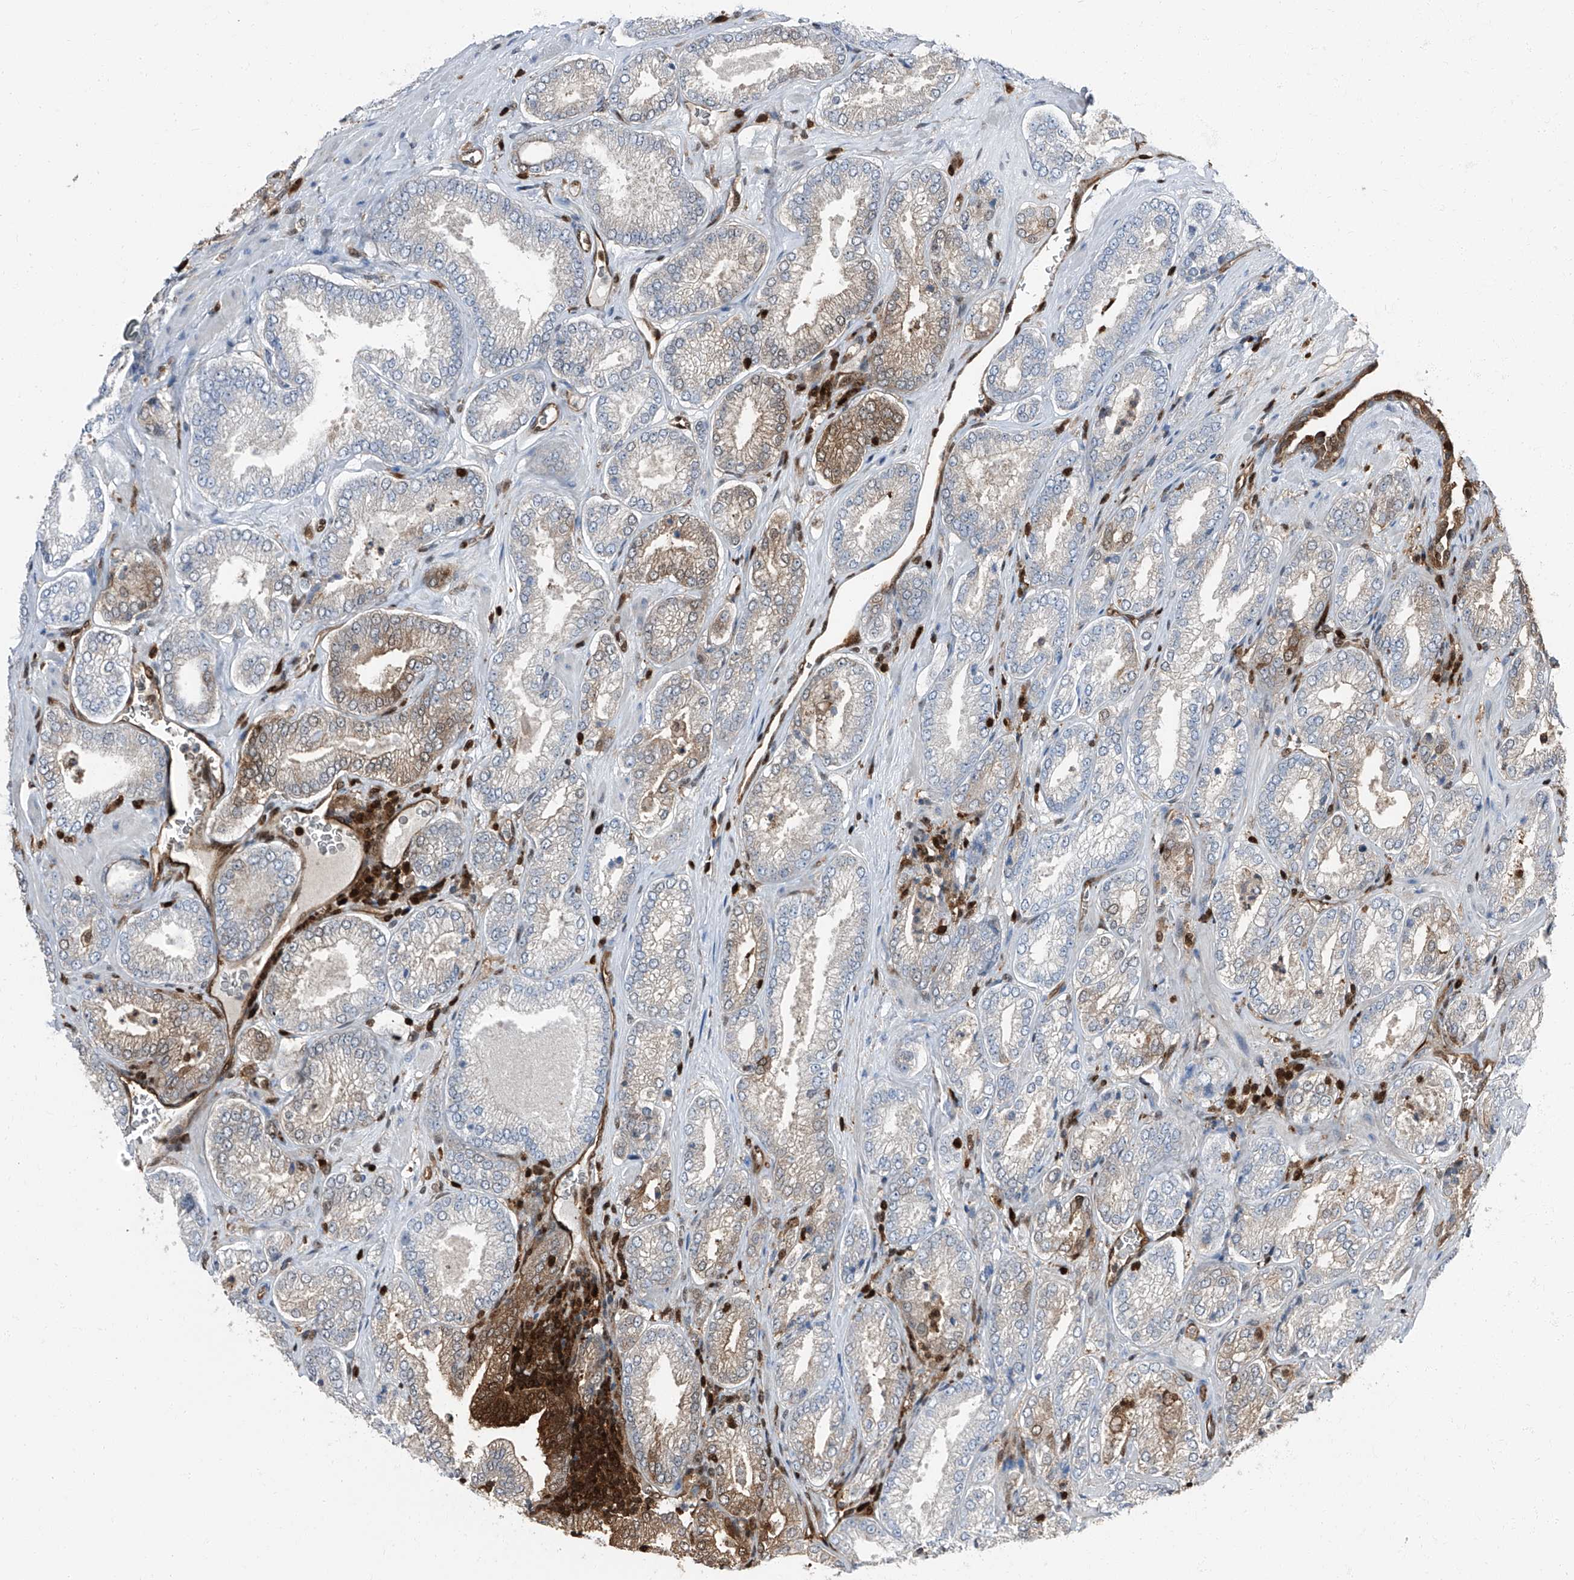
{"staining": {"intensity": "moderate", "quantity": "<25%", "location": "cytoplasmic/membranous"}, "tissue": "prostate cancer", "cell_type": "Tumor cells", "image_type": "cancer", "snomed": [{"axis": "morphology", "description": "Adenocarcinoma, Low grade"}, {"axis": "topography", "description": "Prostate"}], "caption": "Immunohistochemical staining of human prostate cancer displays low levels of moderate cytoplasmic/membranous protein staining in about <25% of tumor cells. Immunohistochemistry (ihc) stains the protein of interest in brown and the nuclei are stained blue.", "gene": "PSMB10", "patient": {"sex": "male", "age": 62}}